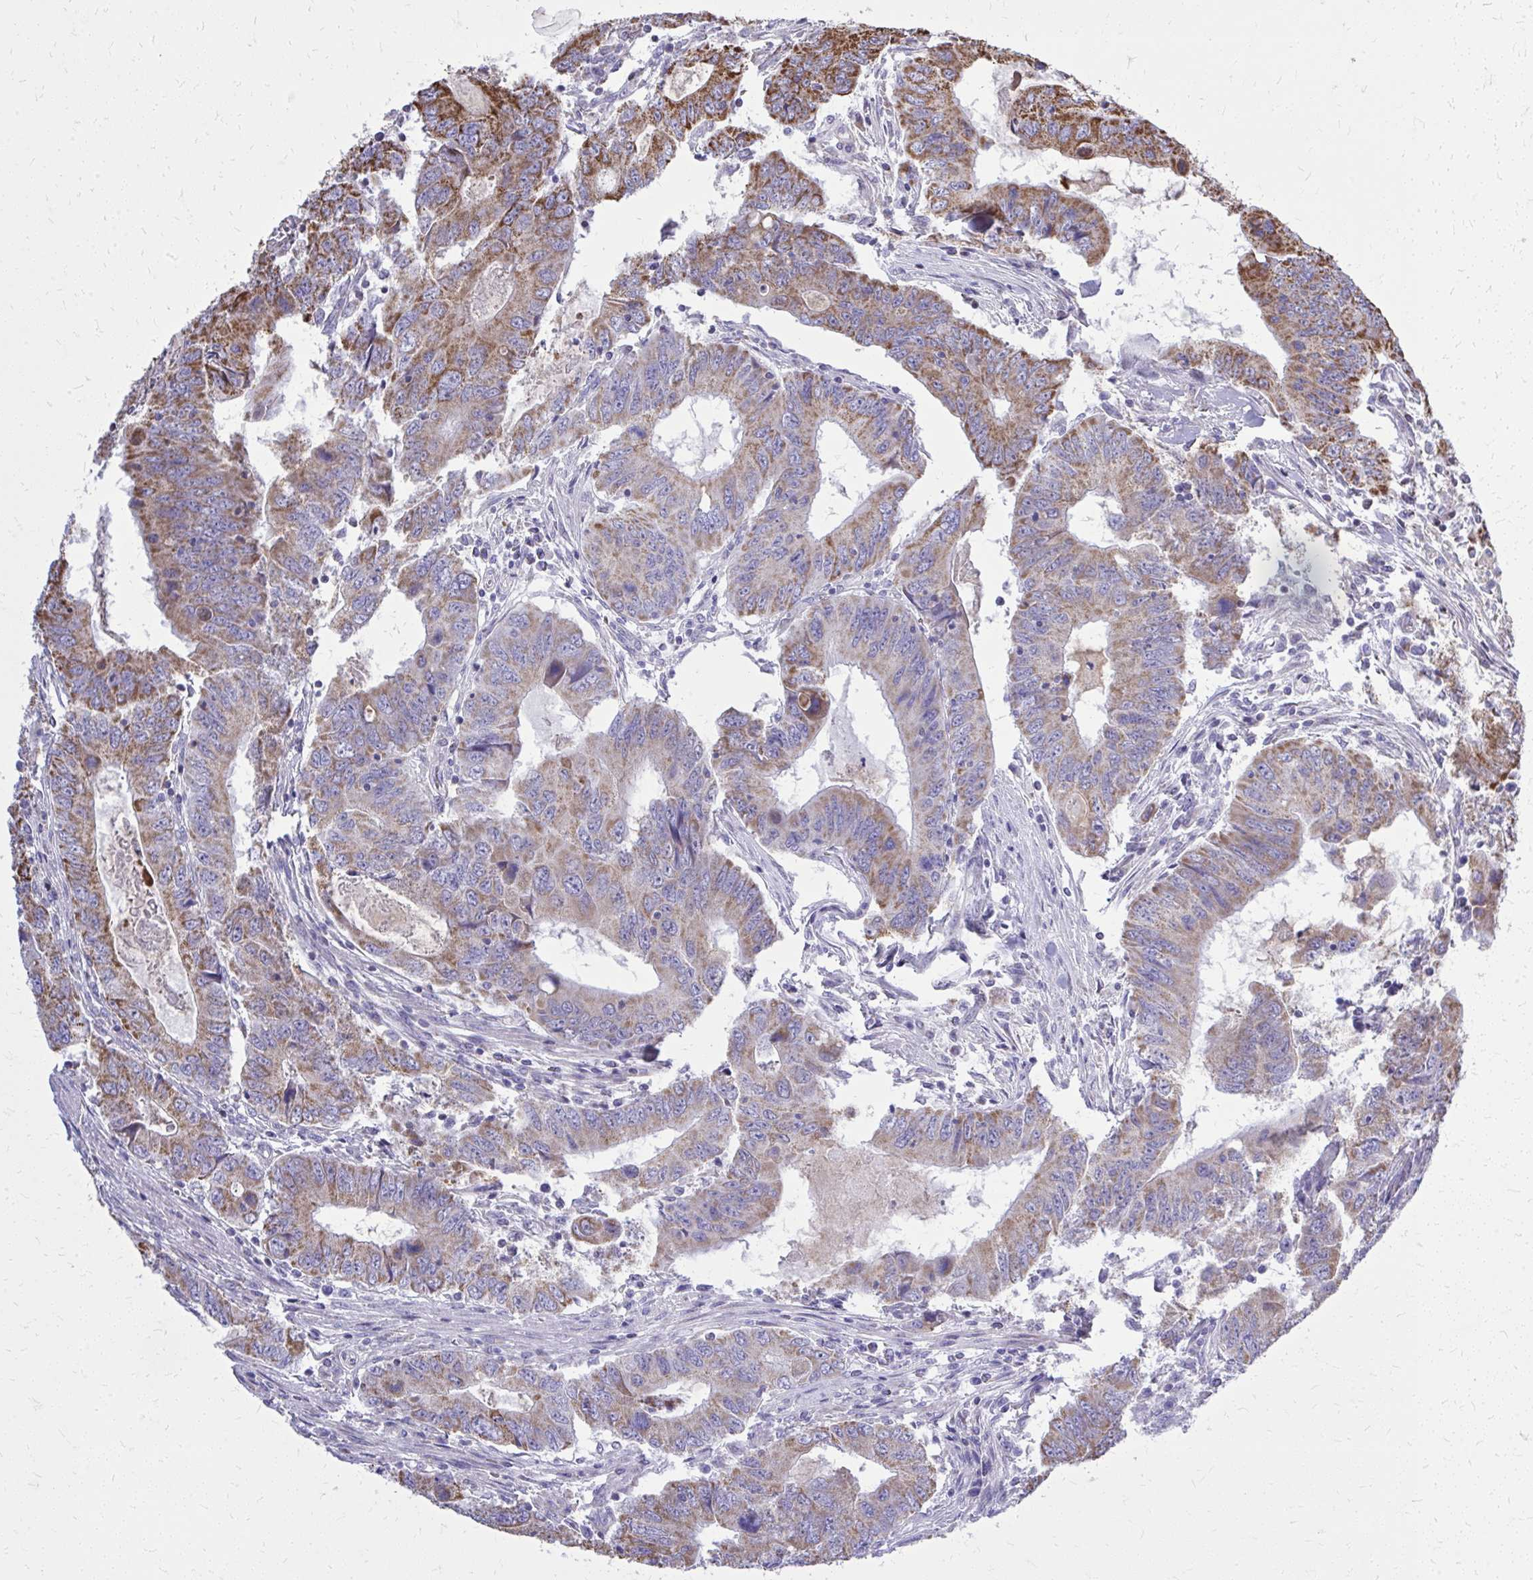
{"staining": {"intensity": "moderate", "quantity": "25%-75%", "location": "cytoplasmic/membranous"}, "tissue": "colorectal cancer", "cell_type": "Tumor cells", "image_type": "cancer", "snomed": [{"axis": "morphology", "description": "Adenocarcinoma, NOS"}, {"axis": "topography", "description": "Colon"}], "caption": "Protein staining exhibits moderate cytoplasmic/membranous positivity in about 25%-75% of tumor cells in colorectal cancer (adenocarcinoma). The protein of interest is stained brown, and the nuclei are stained in blue (DAB IHC with brightfield microscopy, high magnification).", "gene": "ZNF362", "patient": {"sex": "male", "age": 53}}